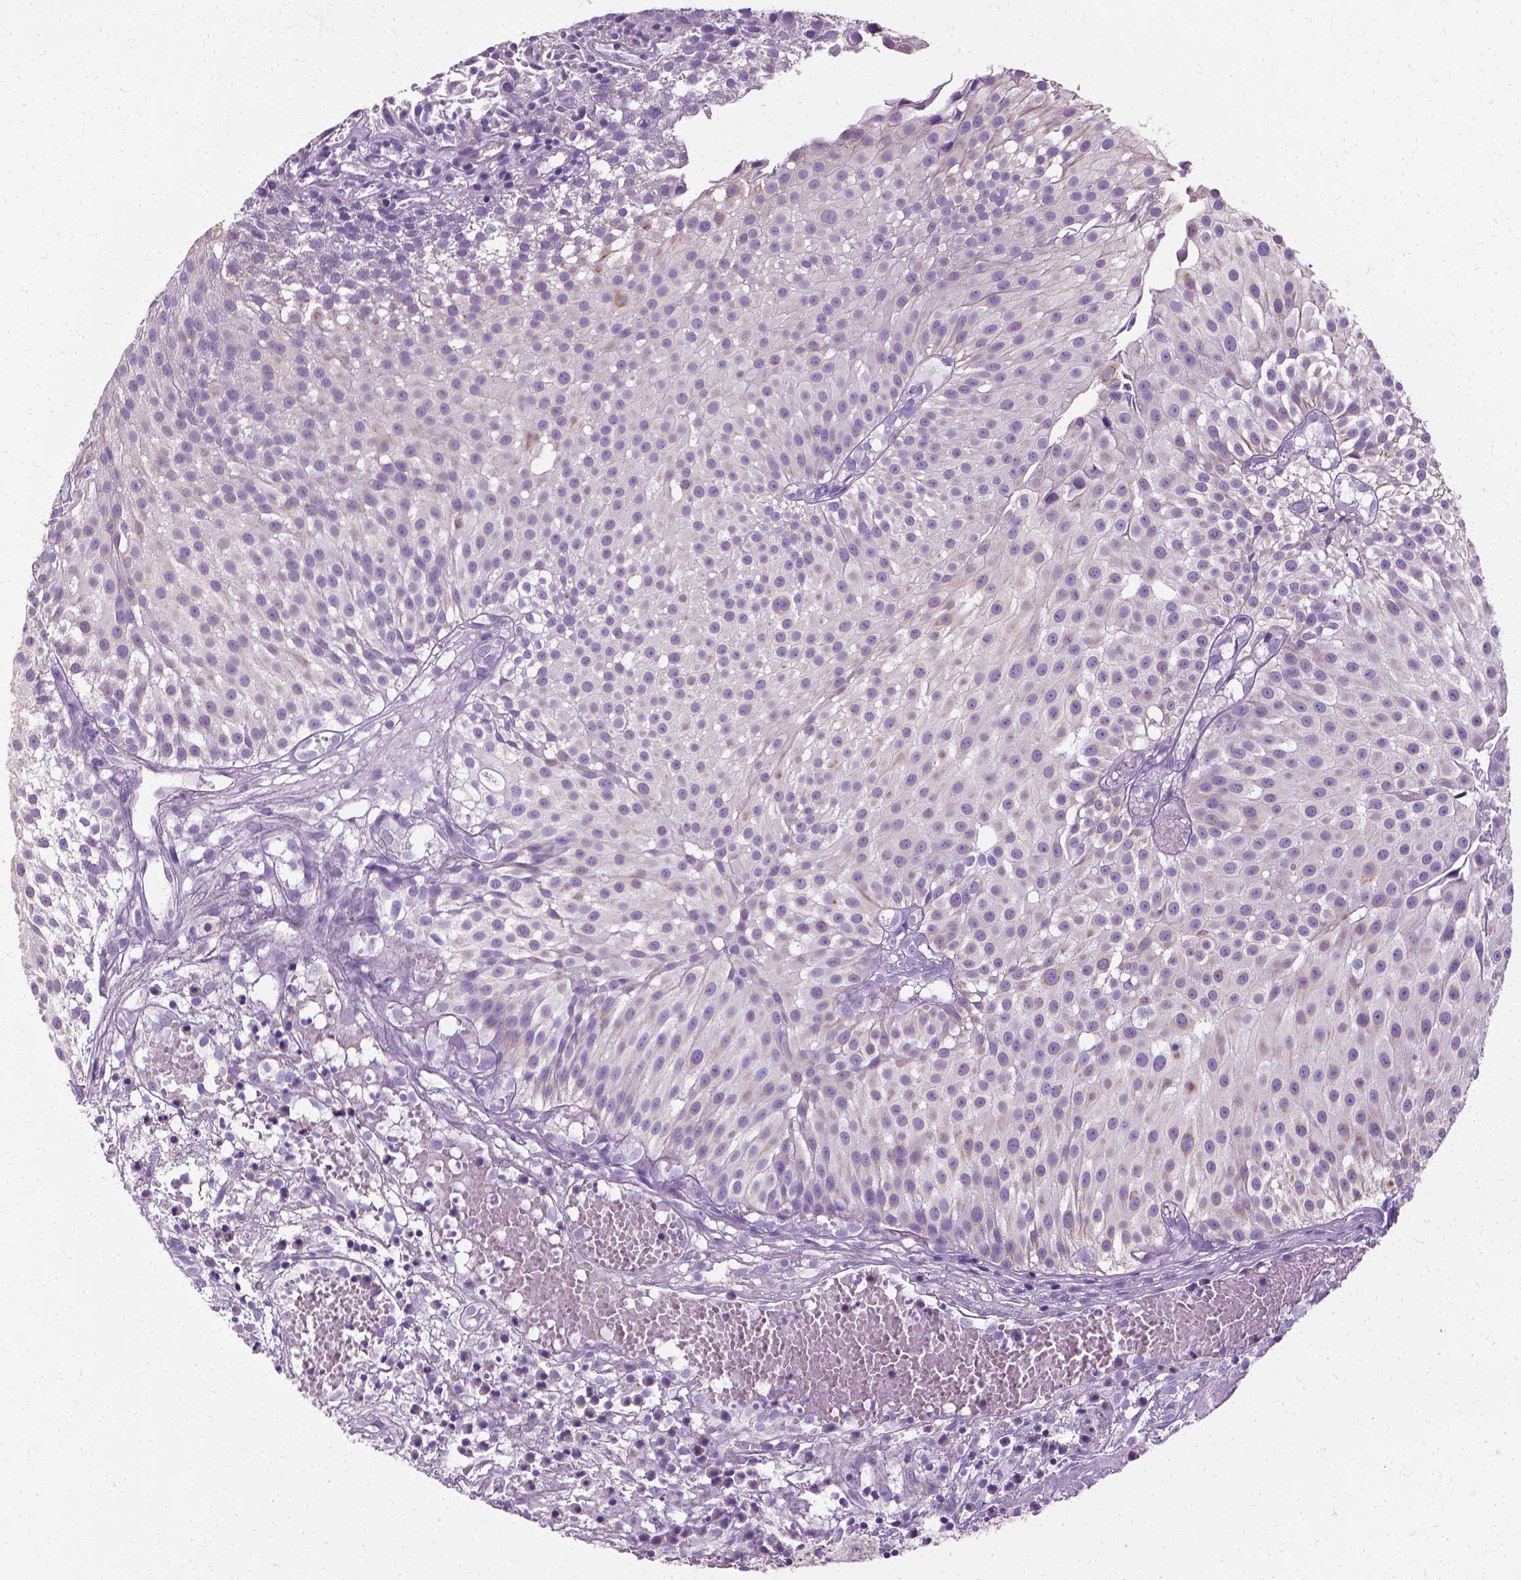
{"staining": {"intensity": "negative", "quantity": "none", "location": "none"}, "tissue": "urothelial cancer", "cell_type": "Tumor cells", "image_type": "cancer", "snomed": [{"axis": "morphology", "description": "Urothelial carcinoma, Low grade"}, {"axis": "topography", "description": "Urinary bladder"}], "caption": "Tumor cells are negative for protein expression in human urothelial cancer. (DAB (3,3'-diaminobenzidine) immunohistochemistry (IHC) with hematoxylin counter stain).", "gene": "CFAP157", "patient": {"sex": "male", "age": 79}}